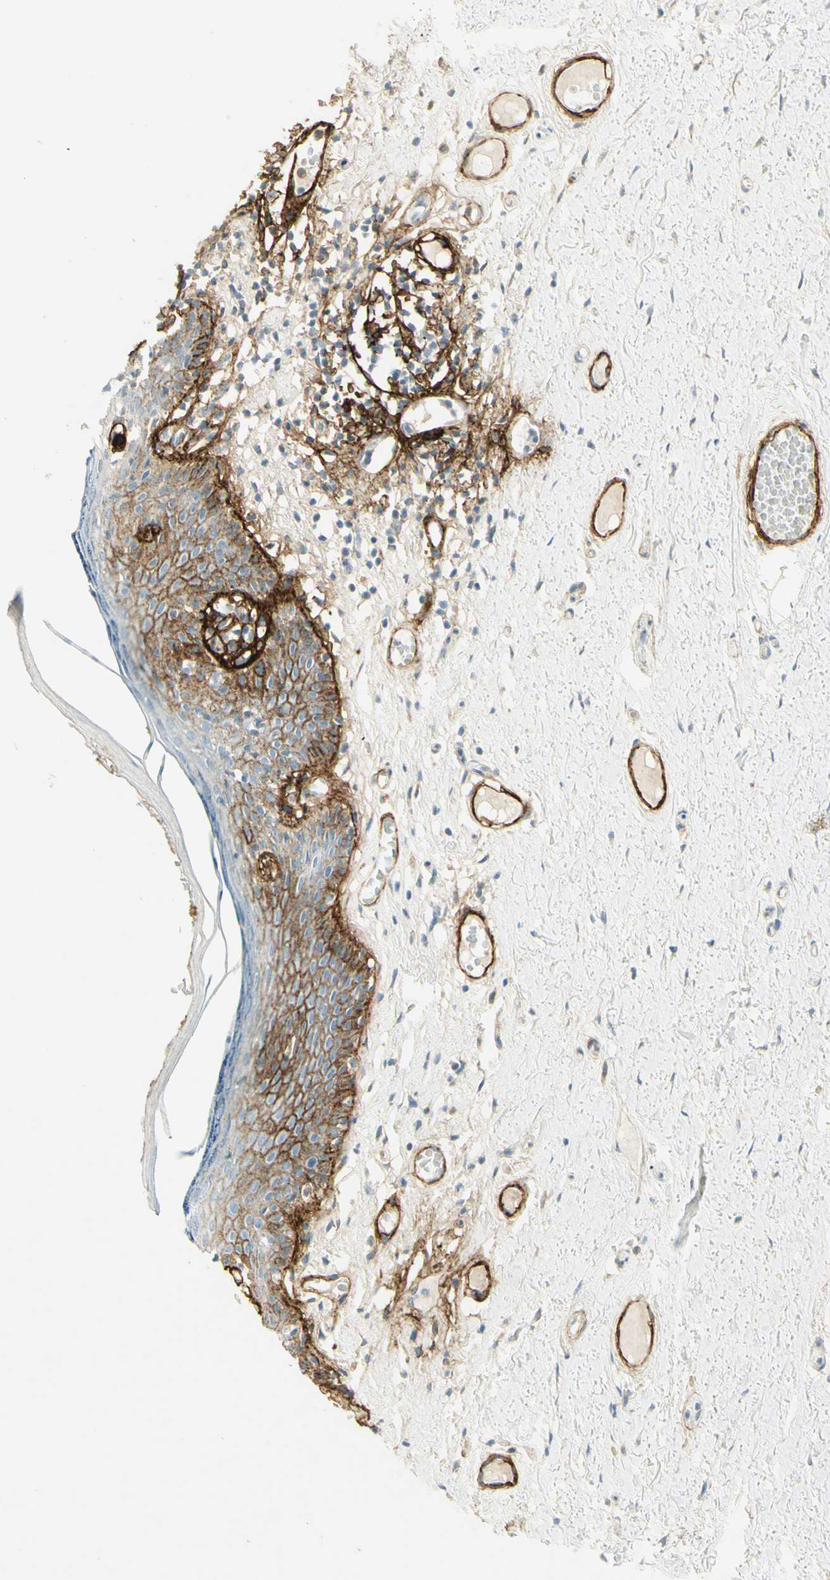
{"staining": {"intensity": "strong", "quantity": "<25%", "location": "cytoplasmic/membranous"}, "tissue": "skin", "cell_type": "Epidermal cells", "image_type": "normal", "snomed": [{"axis": "morphology", "description": "Normal tissue, NOS"}, {"axis": "topography", "description": "Adipose tissue"}, {"axis": "topography", "description": "Vascular tissue"}, {"axis": "topography", "description": "Anal"}, {"axis": "topography", "description": "Peripheral nerve tissue"}], "caption": "Protein staining of unremarkable skin reveals strong cytoplasmic/membranous staining in about <25% of epidermal cells.", "gene": "TNN", "patient": {"sex": "female", "age": 54}}